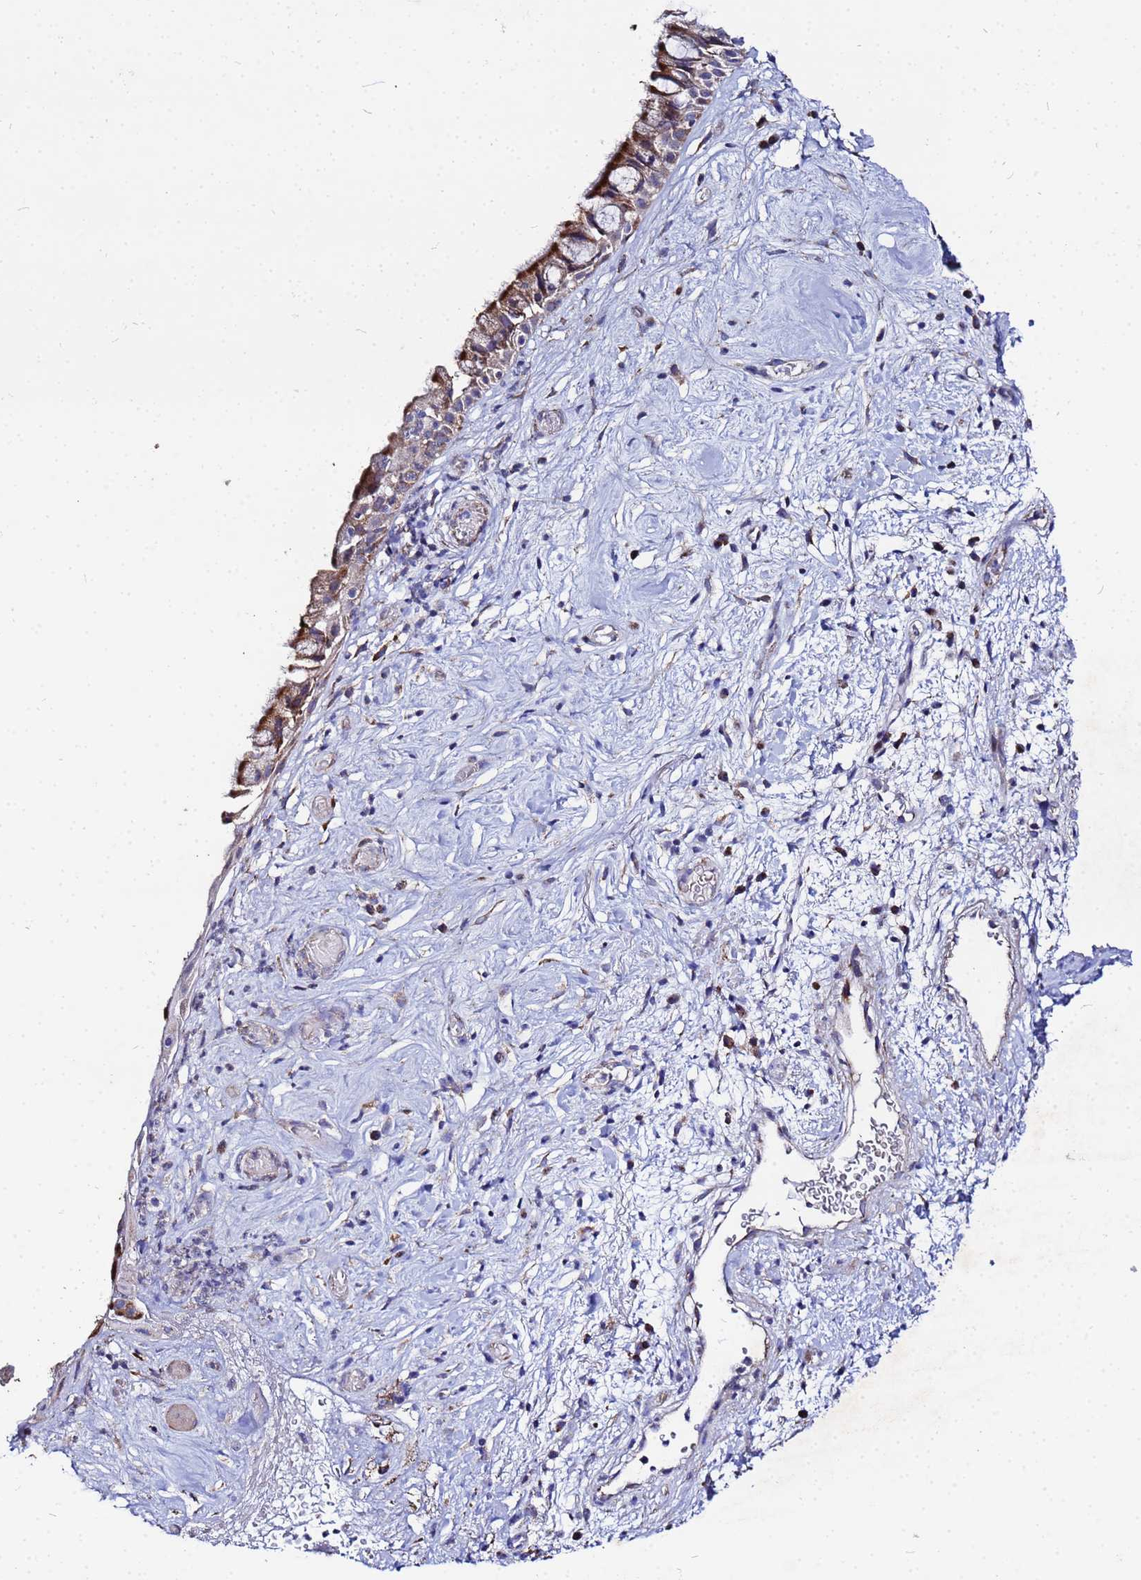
{"staining": {"intensity": "strong", "quantity": ">75%", "location": "cytoplasmic/membranous"}, "tissue": "nasopharynx", "cell_type": "Respiratory epithelial cells", "image_type": "normal", "snomed": [{"axis": "morphology", "description": "Normal tissue, NOS"}, {"axis": "morphology", "description": "Squamous cell carcinoma, NOS"}, {"axis": "topography", "description": "Nasopharynx"}, {"axis": "topography", "description": "Head-Neck"}], "caption": "Brown immunohistochemical staining in unremarkable human nasopharynx displays strong cytoplasmic/membranous staining in about >75% of respiratory epithelial cells. (DAB IHC, brown staining for protein, blue staining for nuclei).", "gene": "FAHD2A", "patient": {"sex": "male", "age": 85}}